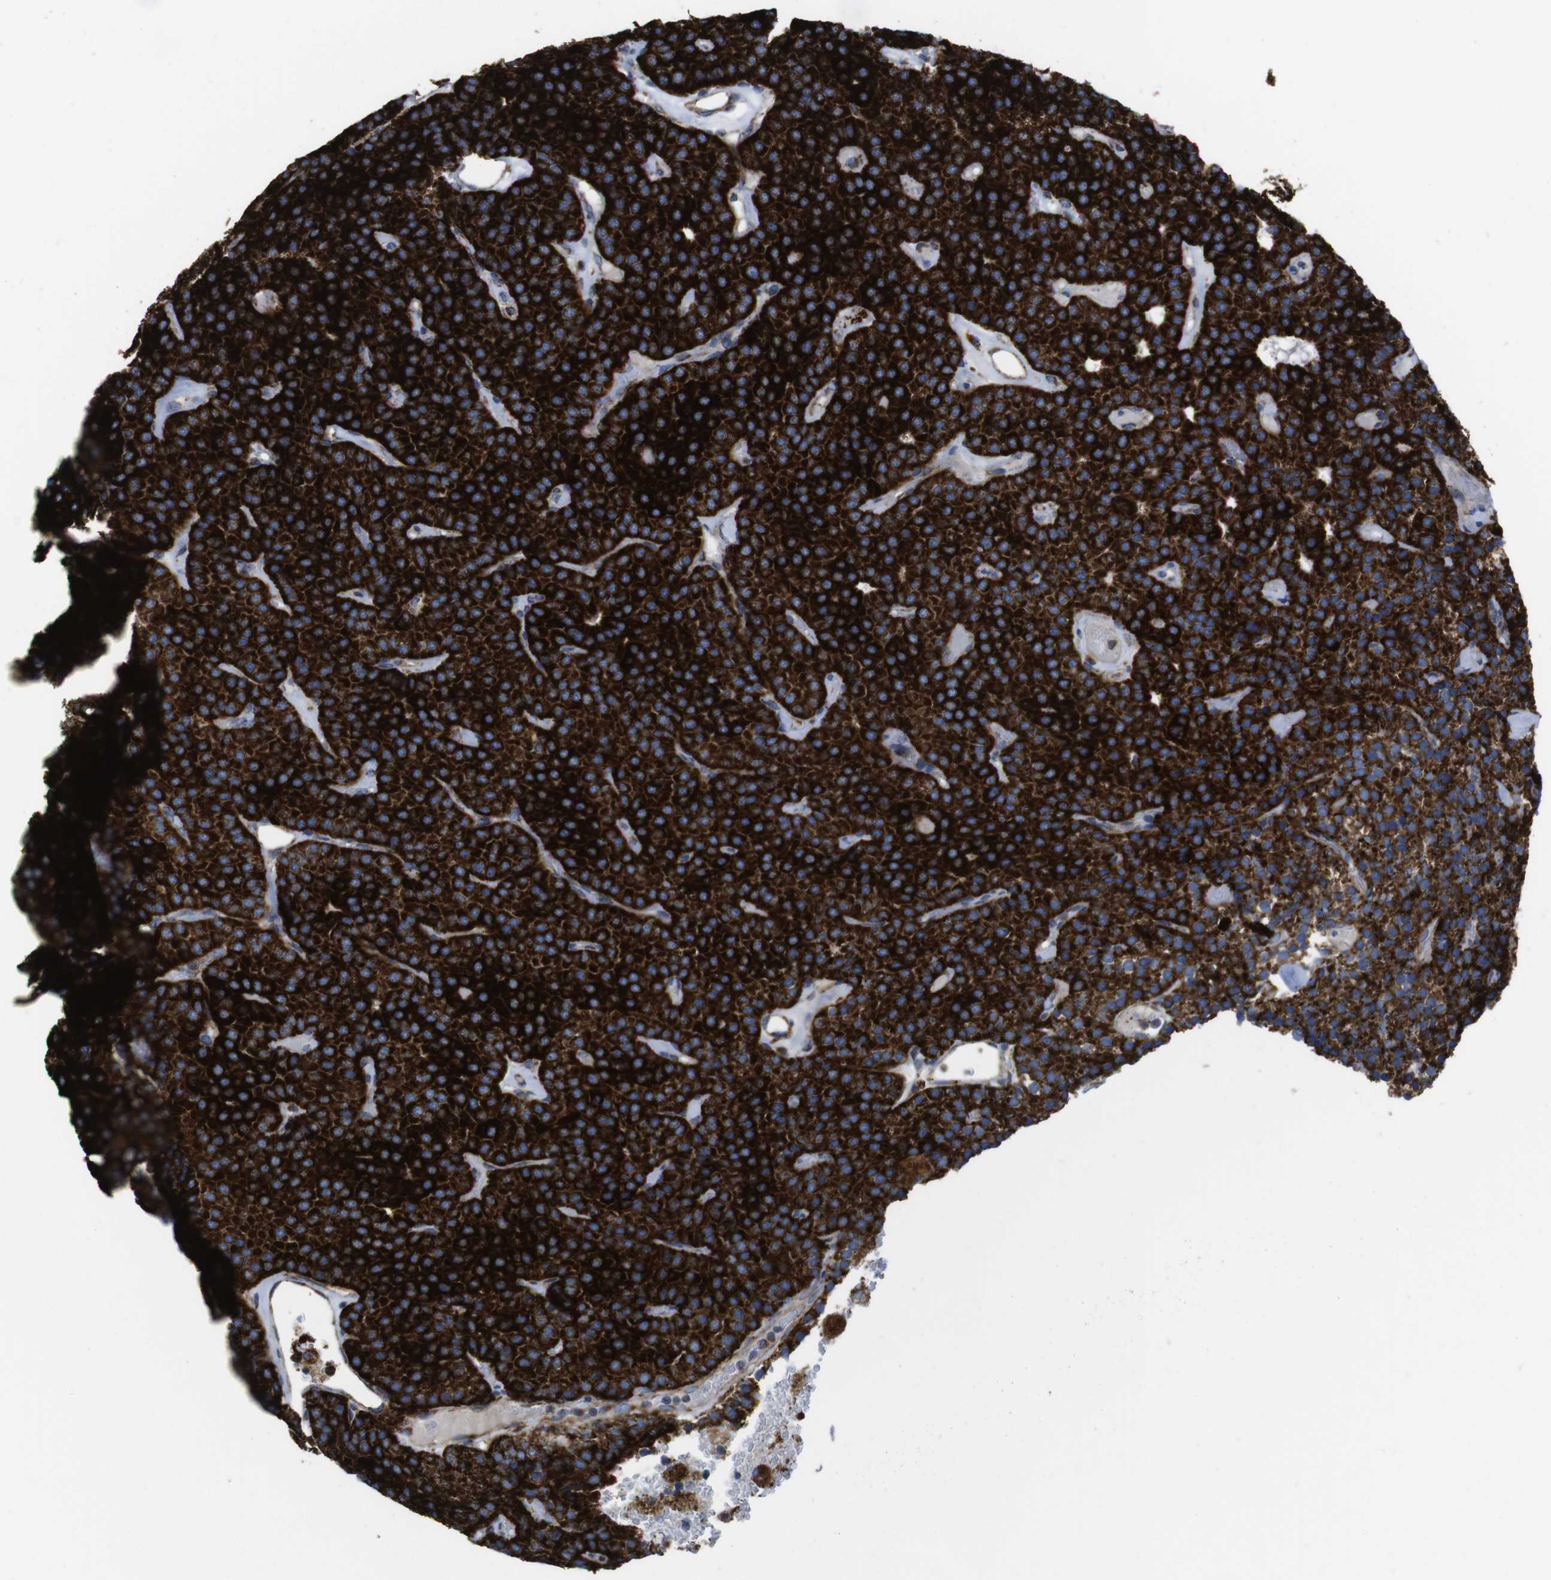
{"staining": {"intensity": "strong", "quantity": ">75%", "location": "cytoplasmic/membranous"}, "tissue": "parathyroid gland", "cell_type": "Glandular cells", "image_type": "normal", "snomed": [{"axis": "morphology", "description": "Normal tissue, NOS"}, {"axis": "morphology", "description": "Adenoma, NOS"}, {"axis": "topography", "description": "Parathyroid gland"}], "caption": "Immunohistochemical staining of normal human parathyroid gland displays high levels of strong cytoplasmic/membranous expression in approximately >75% of glandular cells. (IHC, brightfield microscopy, high magnification).", "gene": "TMEM192", "patient": {"sex": "female", "age": 86}}